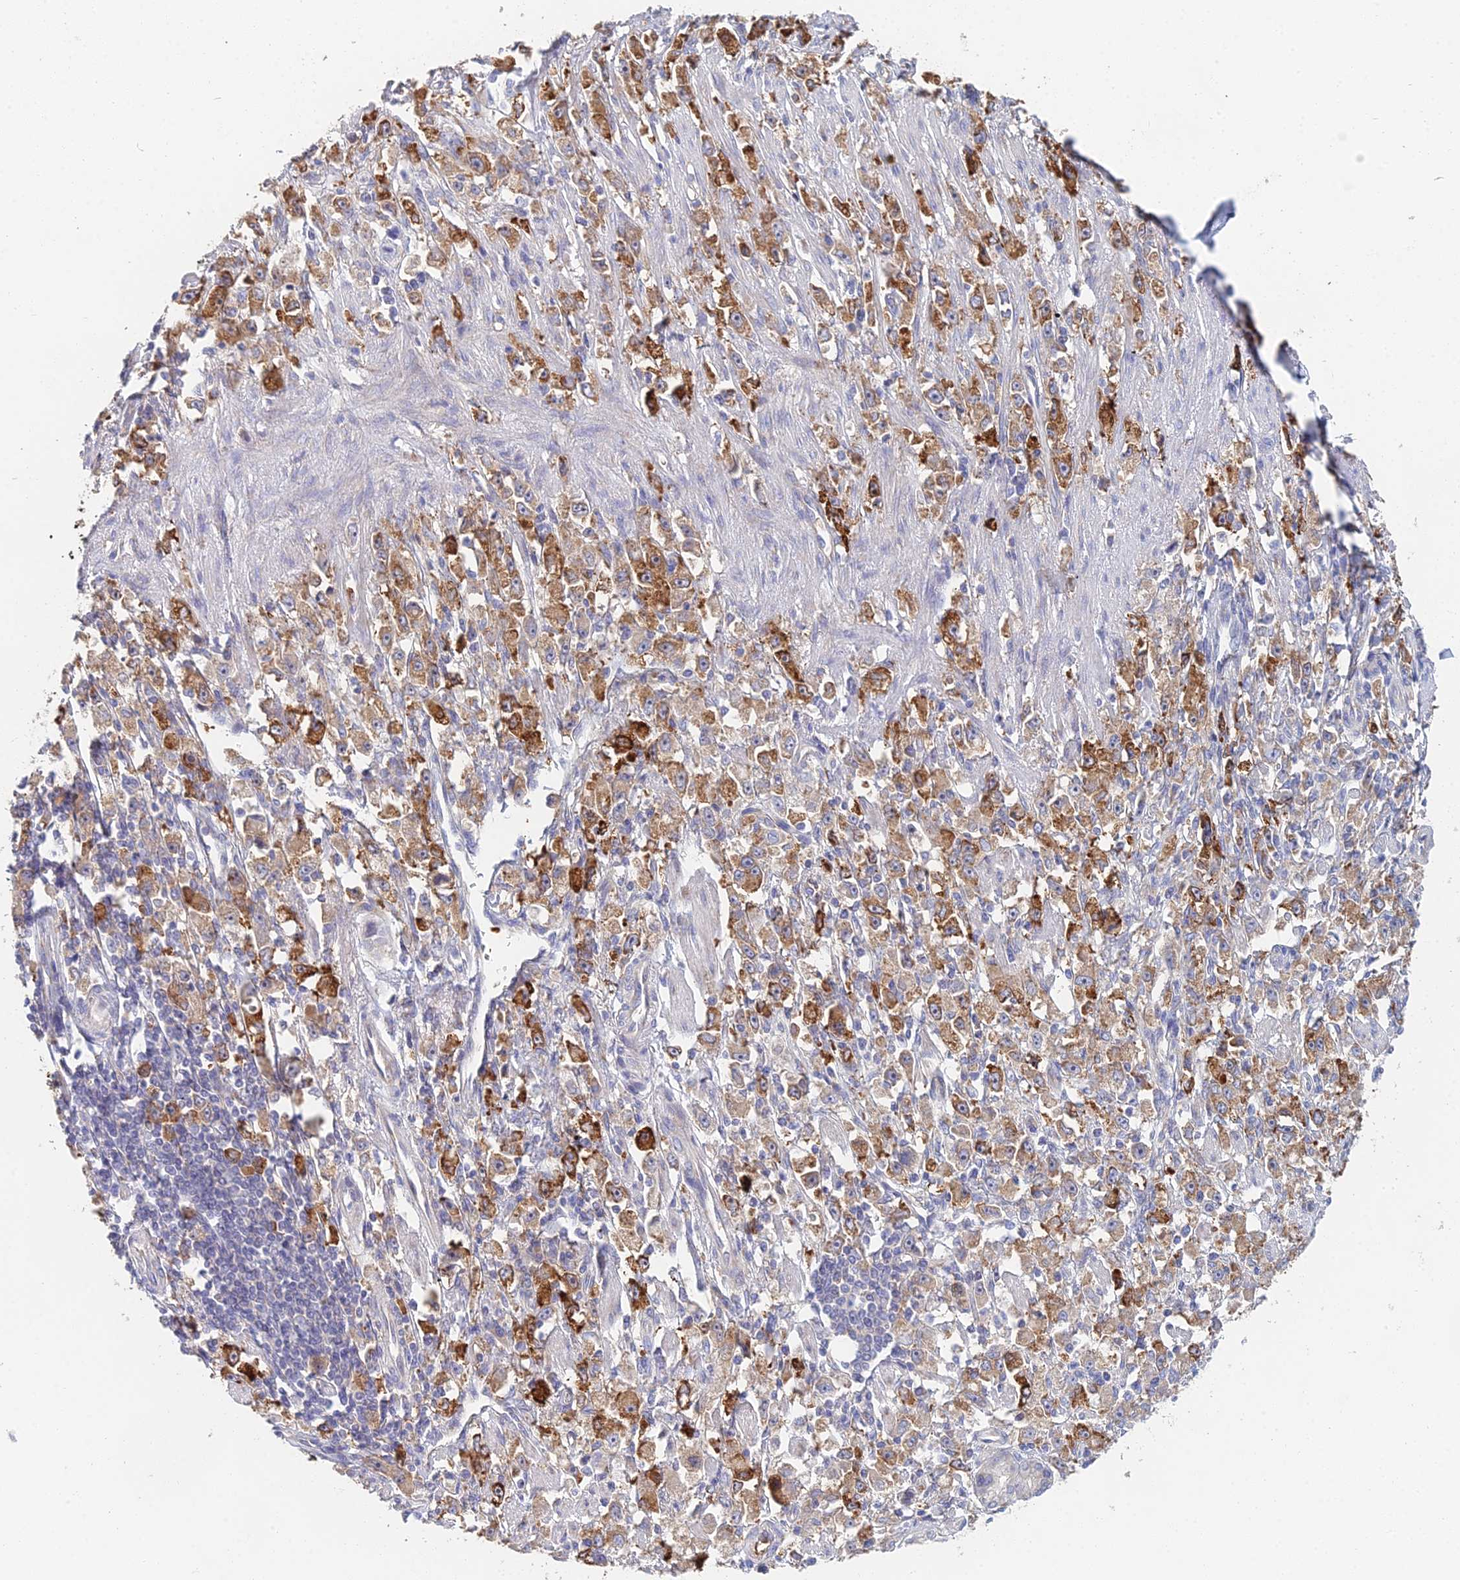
{"staining": {"intensity": "strong", "quantity": "25%-75%", "location": "cytoplasmic/membranous"}, "tissue": "stomach cancer", "cell_type": "Tumor cells", "image_type": "cancer", "snomed": [{"axis": "morphology", "description": "Adenocarcinoma, NOS"}, {"axis": "topography", "description": "Stomach"}], "caption": "DAB (3,3'-diaminobenzidine) immunohistochemical staining of human adenocarcinoma (stomach) reveals strong cytoplasmic/membranous protein staining in about 25%-75% of tumor cells.", "gene": "ELOF1", "patient": {"sex": "female", "age": 59}}